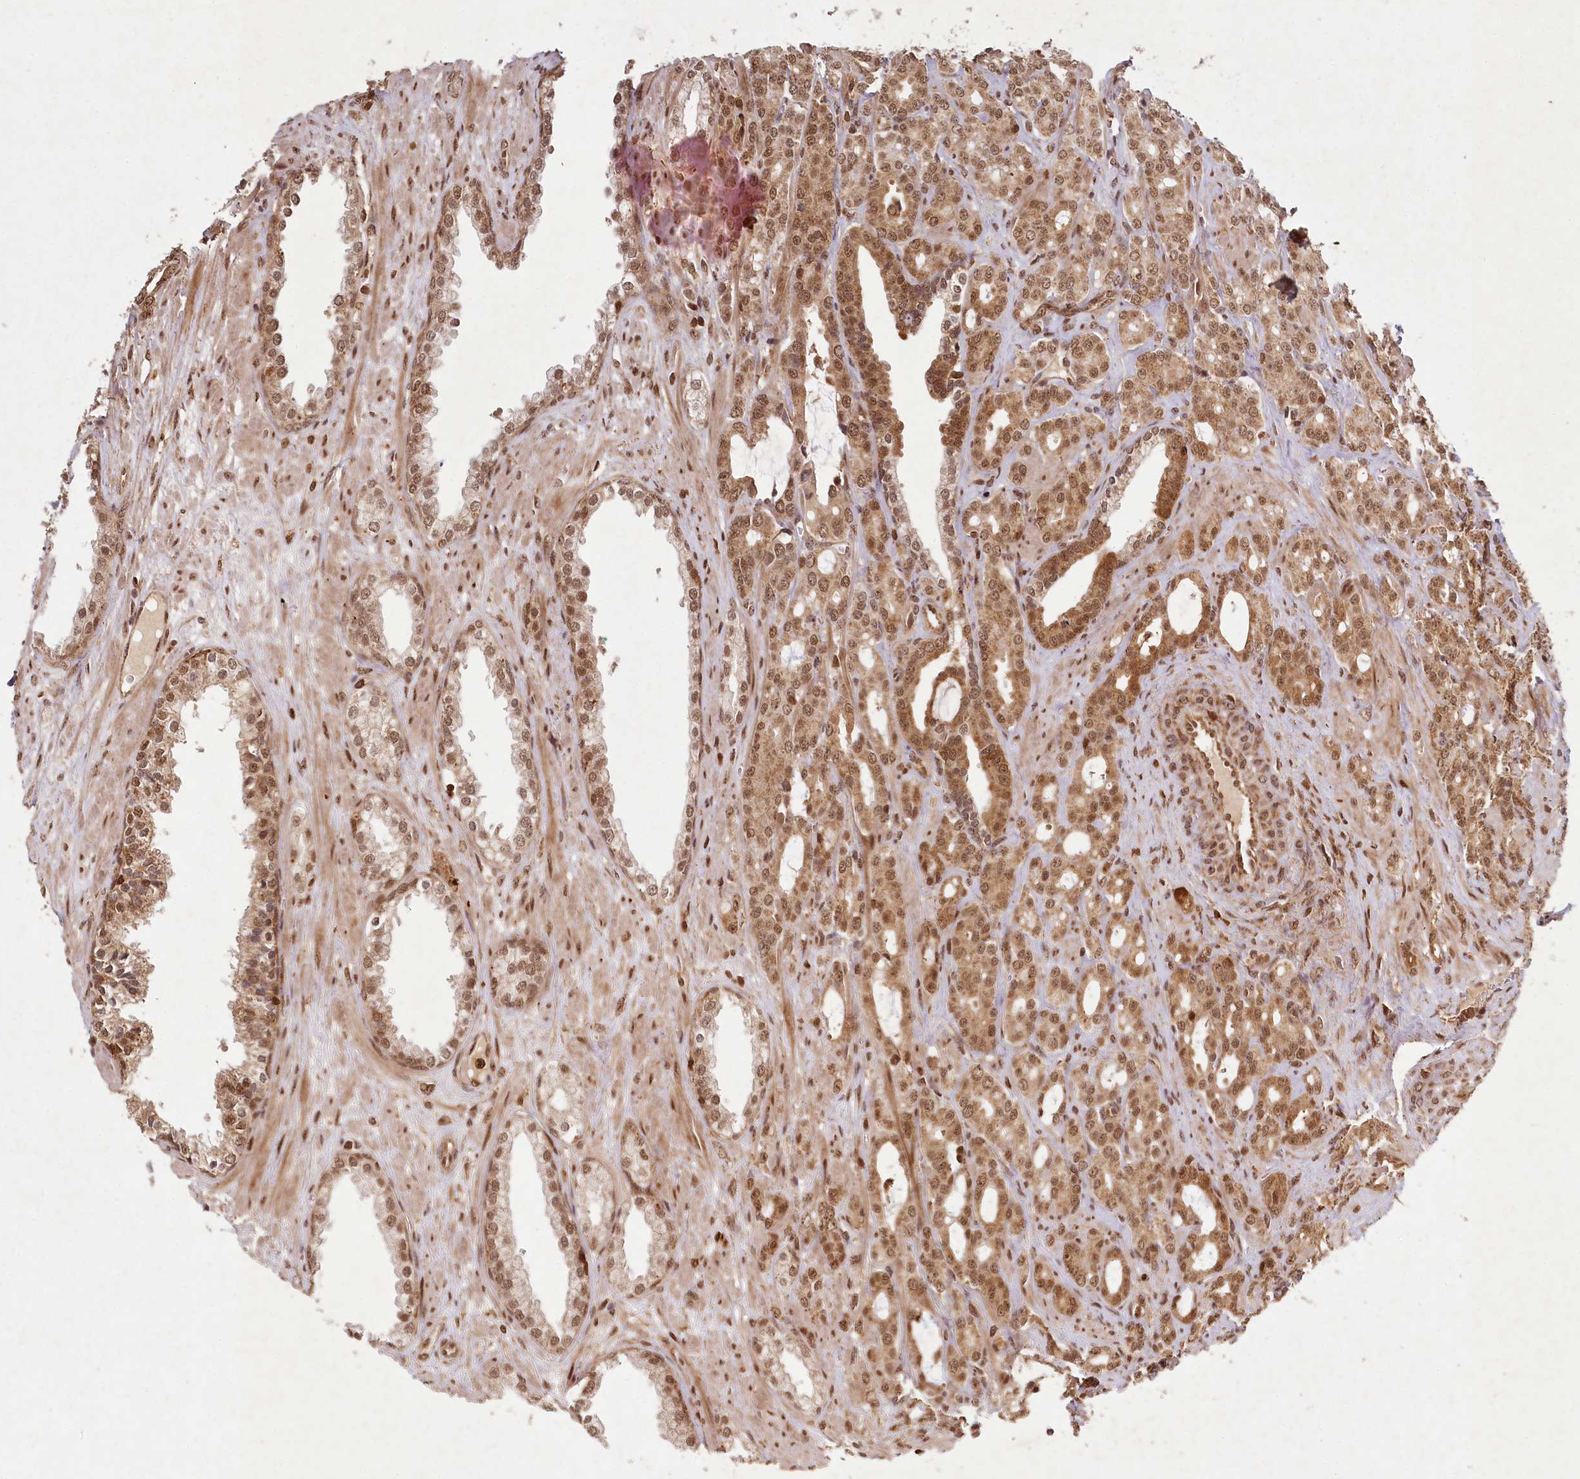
{"staining": {"intensity": "moderate", "quantity": ">75%", "location": "cytoplasmic/membranous,nuclear"}, "tissue": "prostate cancer", "cell_type": "Tumor cells", "image_type": "cancer", "snomed": [{"axis": "morphology", "description": "Adenocarcinoma, High grade"}, {"axis": "topography", "description": "Prostate"}], "caption": "Prostate cancer (adenocarcinoma (high-grade)) tissue reveals moderate cytoplasmic/membranous and nuclear staining in about >75% of tumor cells Using DAB (brown) and hematoxylin (blue) stains, captured at high magnification using brightfield microscopy.", "gene": "MICU1", "patient": {"sex": "male", "age": 72}}